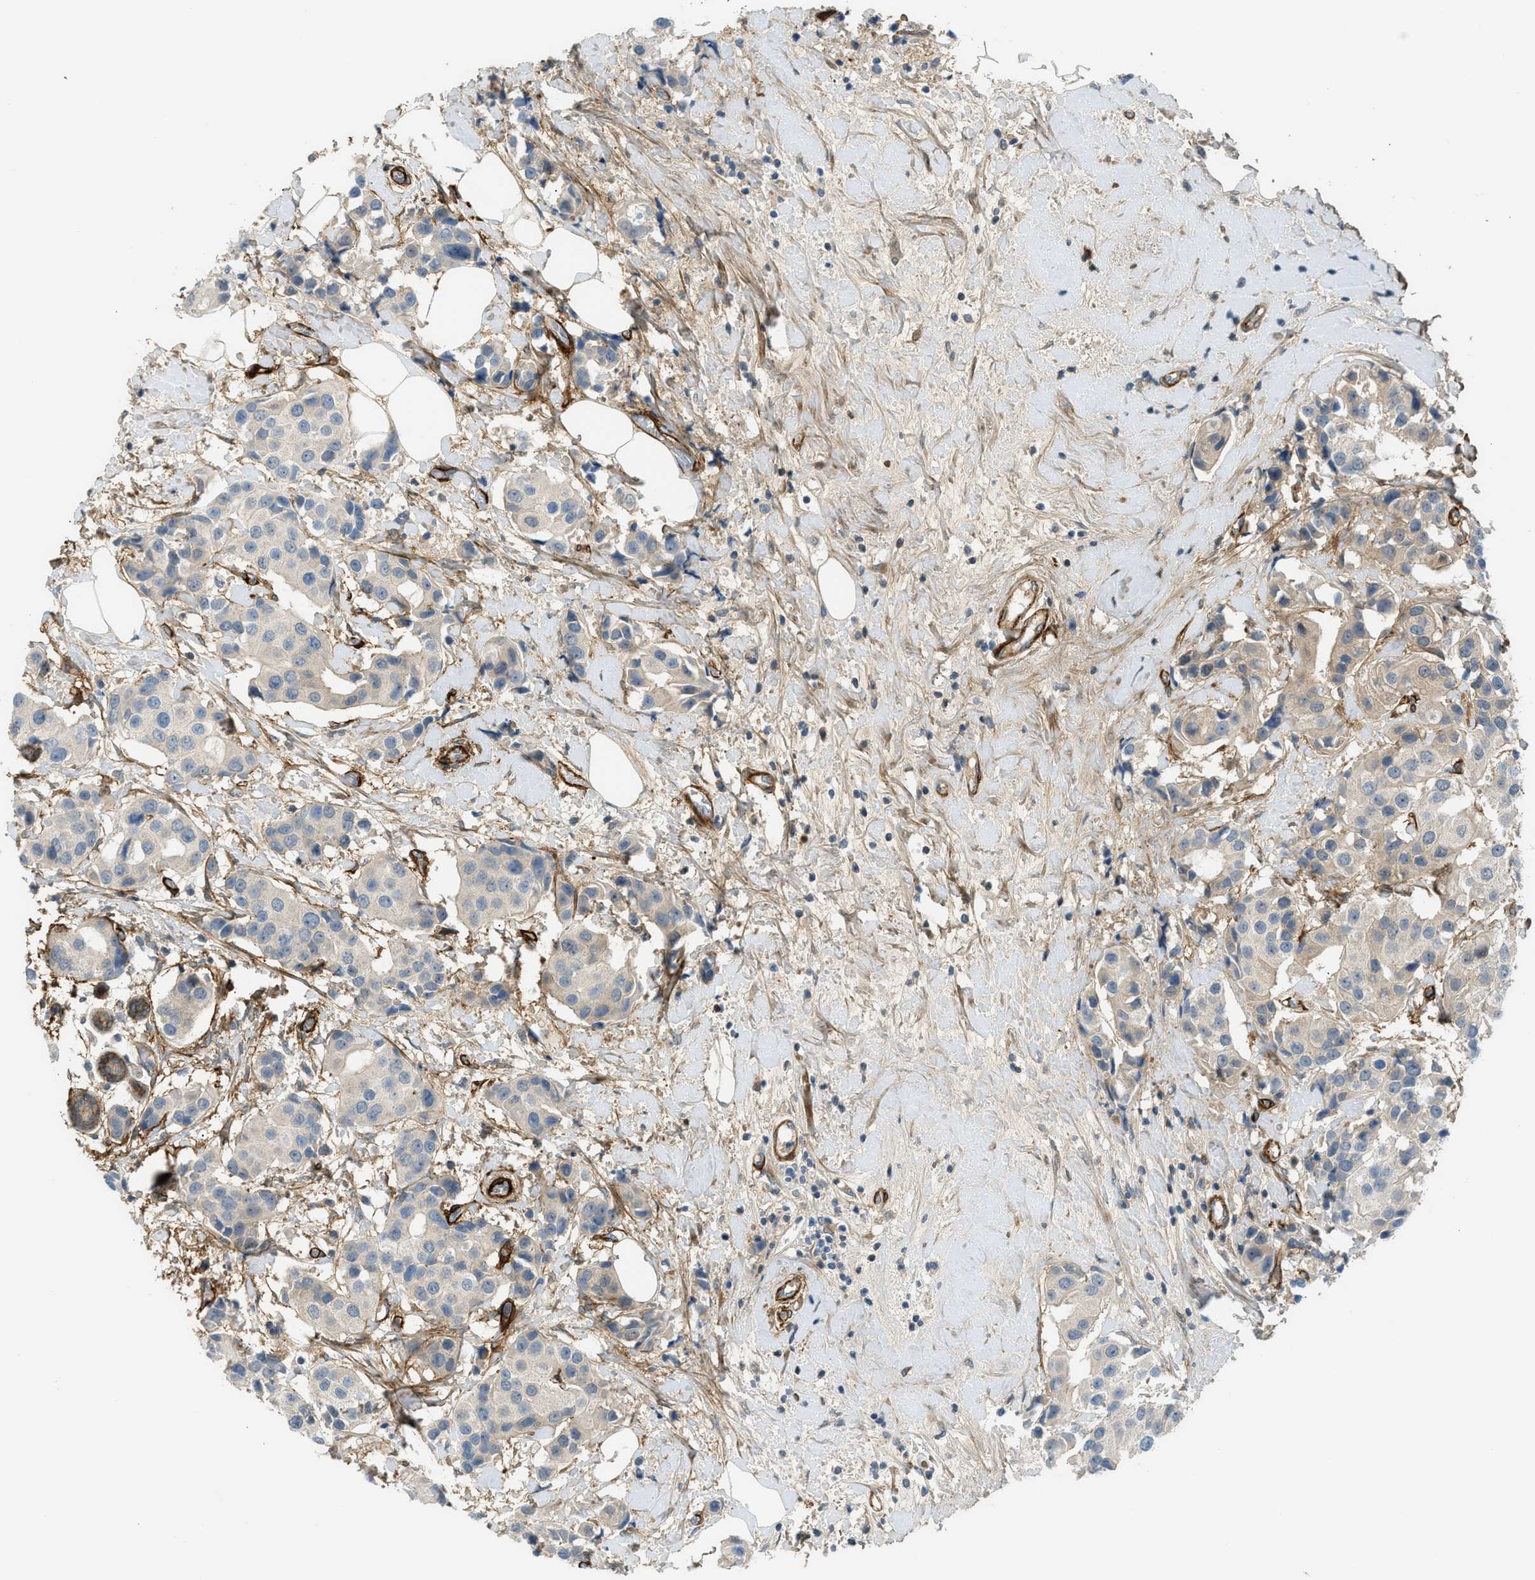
{"staining": {"intensity": "weak", "quantity": "25%-75%", "location": "cytoplasmic/membranous"}, "tissue": "breast cancer", "cell_type": "Tumor cells", "image_type": "cancer", "snomed": [{"axis": "morphology", "description": "Normal tissue, NOS"}, {"axis": "morphology", "description": "Duct carcinoma"}, {"axis": "topography", "description": "Breast"}], "caption": "Immunohistochemical staining of human invasive ductal carcinoma (breast) reveals low levels of weak cytoplasmic/membranous staining in about 25%-75% of tumor cells. (brown staining indicates protein expression, while blue staining denotes nuclei).", "gene": "EDNRA", "patient": {"sex": "female", "age": 39}}